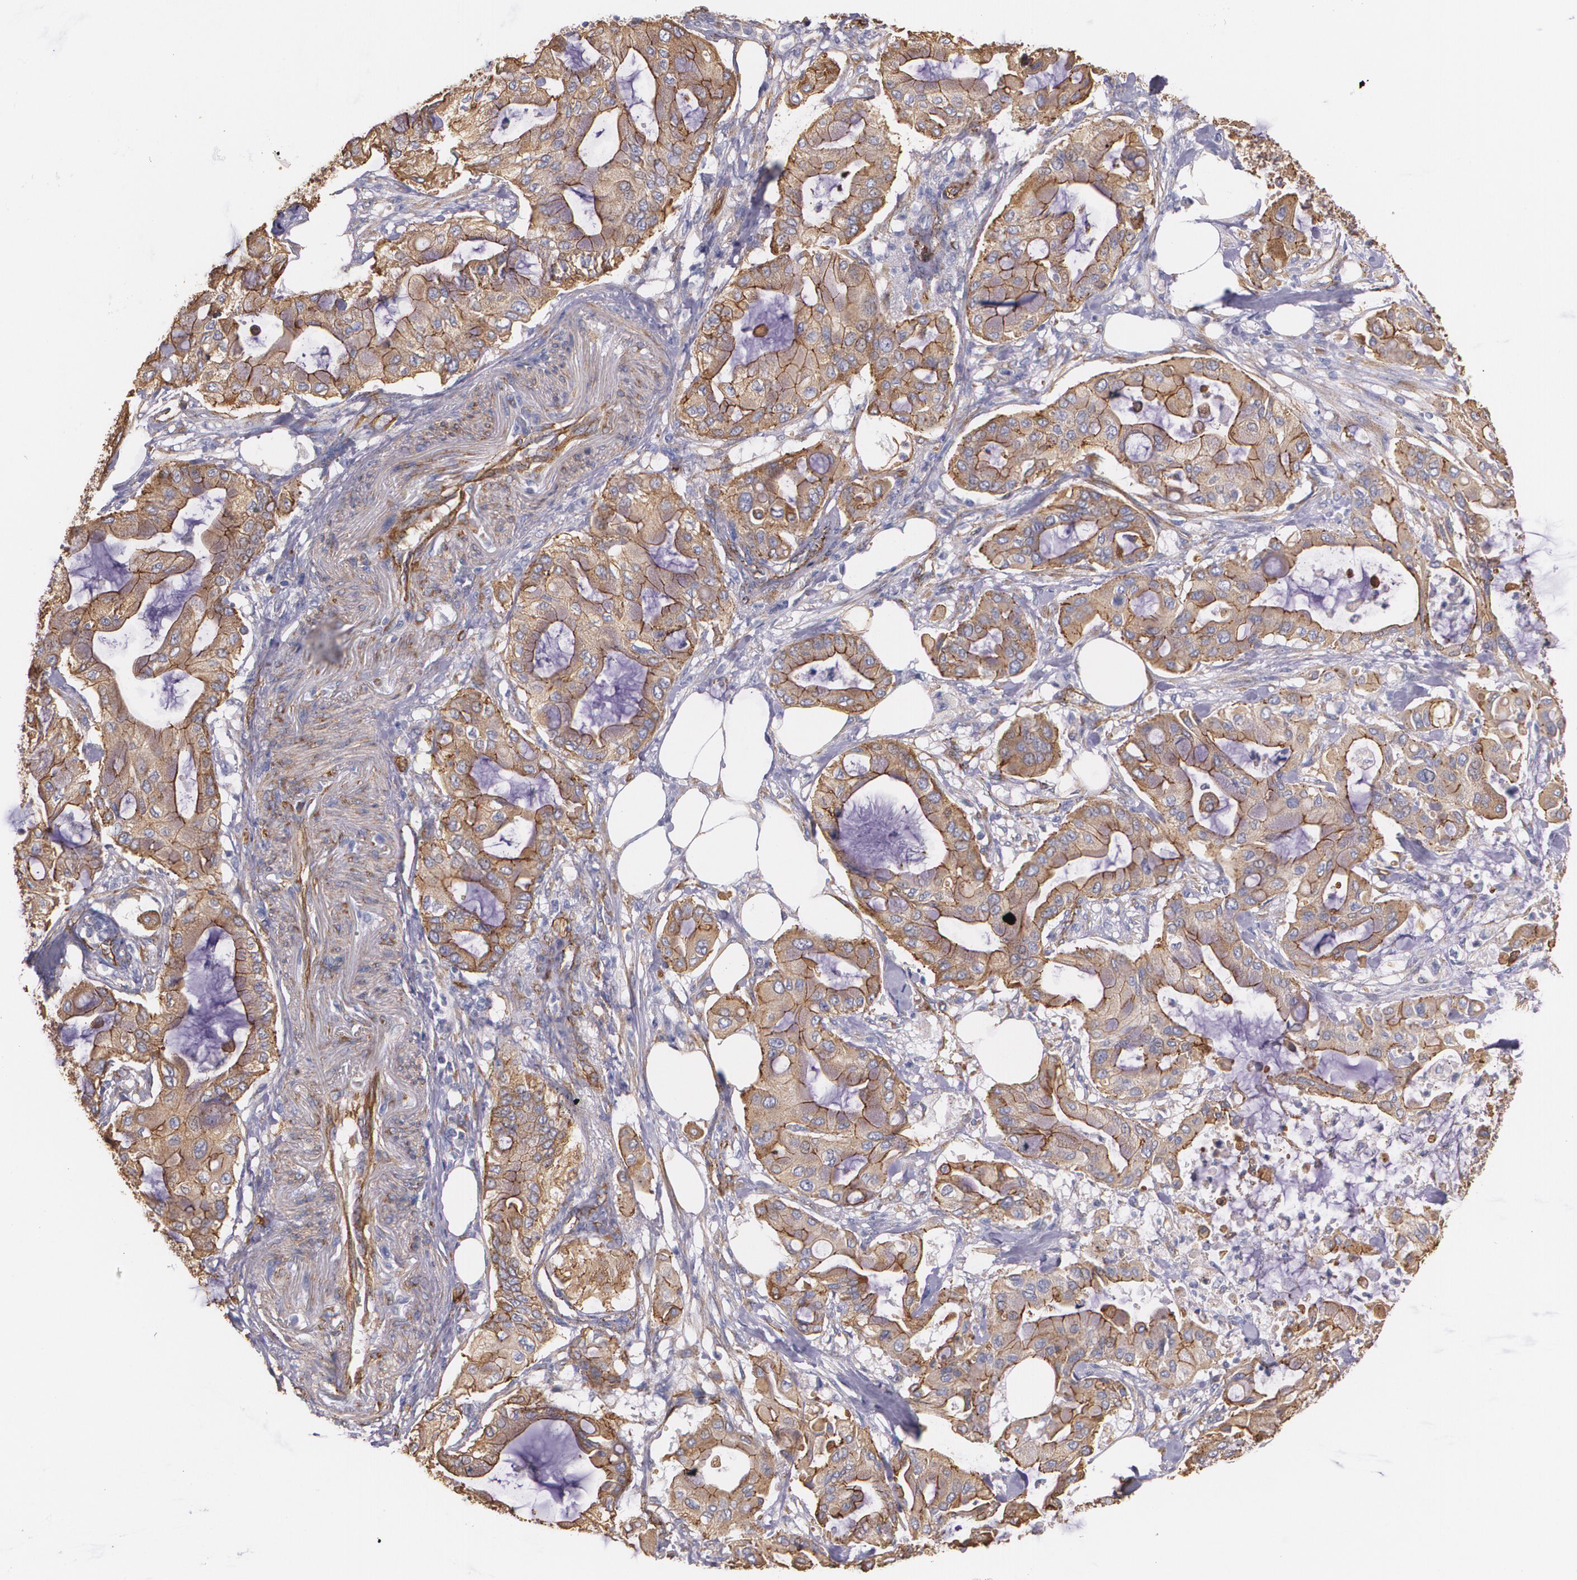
{"staining": {"intensity": "moderate", "quantity": ">75%", "location": "cytoplasmic/membranous"}, "tissue": "pancreatic cancer", "cell_type": "Tumor cells", "image_type": "cancer", "snomed": [{"axis": "morphology", "description": "Adenocarcinoma, NOS"}, {"axis": "morphology", "description": "Adenocarcinoma, metastatic, NOS"}, {"axis": "topography", "description": "Lymph node"}, {"axis": "topography", "description": "Pancreas"}, {"axis": "topography", "description": "Duodenum"}], "caption": "Moderate cytoplasmic/membranous positivity is present in about >75% of tumor cells in pancreatic adenocarcinoma.", "gene": "TJP1", "patient": {"sex": "female", "age": 64}}